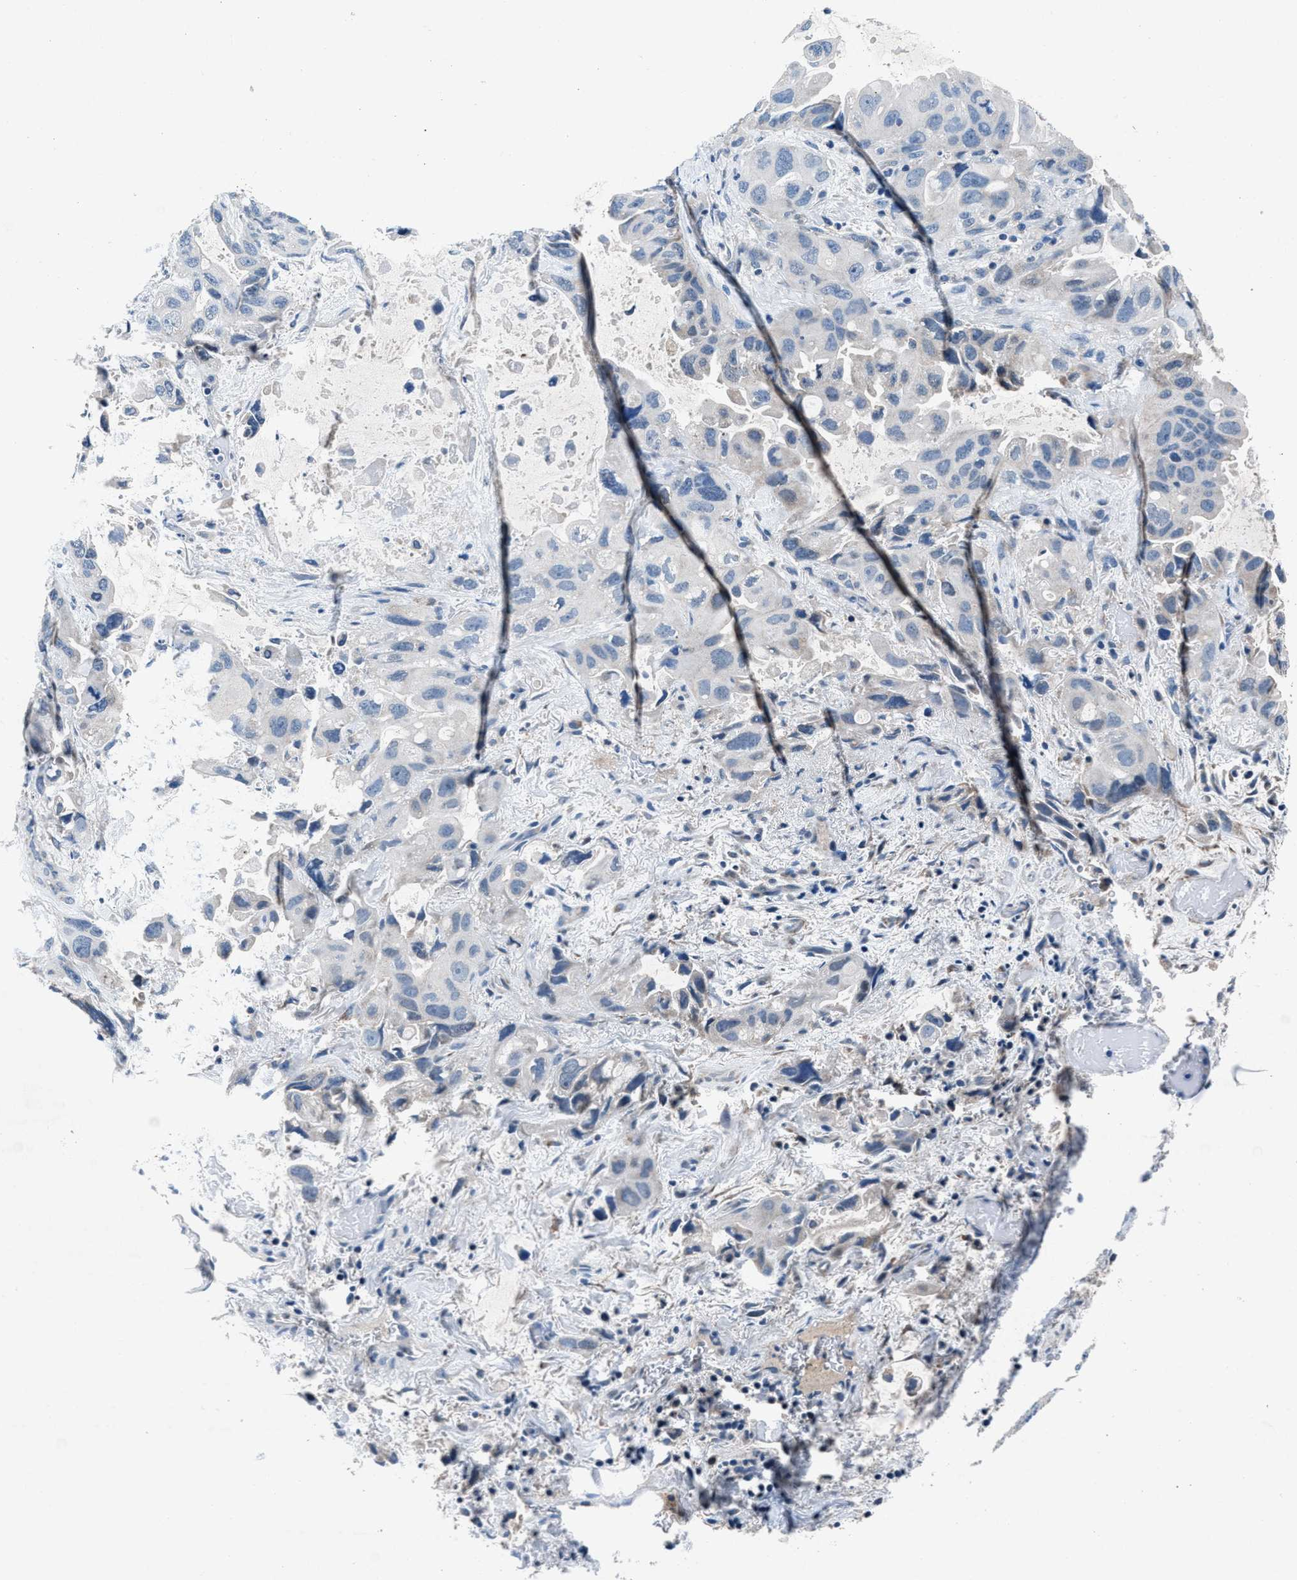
{"staining": {"intensity": "negative", "quantity": "none", "location": "none"}, "tissue": "lung cancer", "cell_type": "Tumor cells", "image_type": "cancer", "snomed": [{"axis": "morphology", "description": "Squamous cell carcinoma, NOS"}, {"axis": "topography", "description": "Lung"}], "caption": "This is an immunohistochemistry image of squamous cell carcinoma (lung). There is no positivity in tumor cells.", "gene": "DENND6B", "patient": {"sex": "female", "age": 73}}